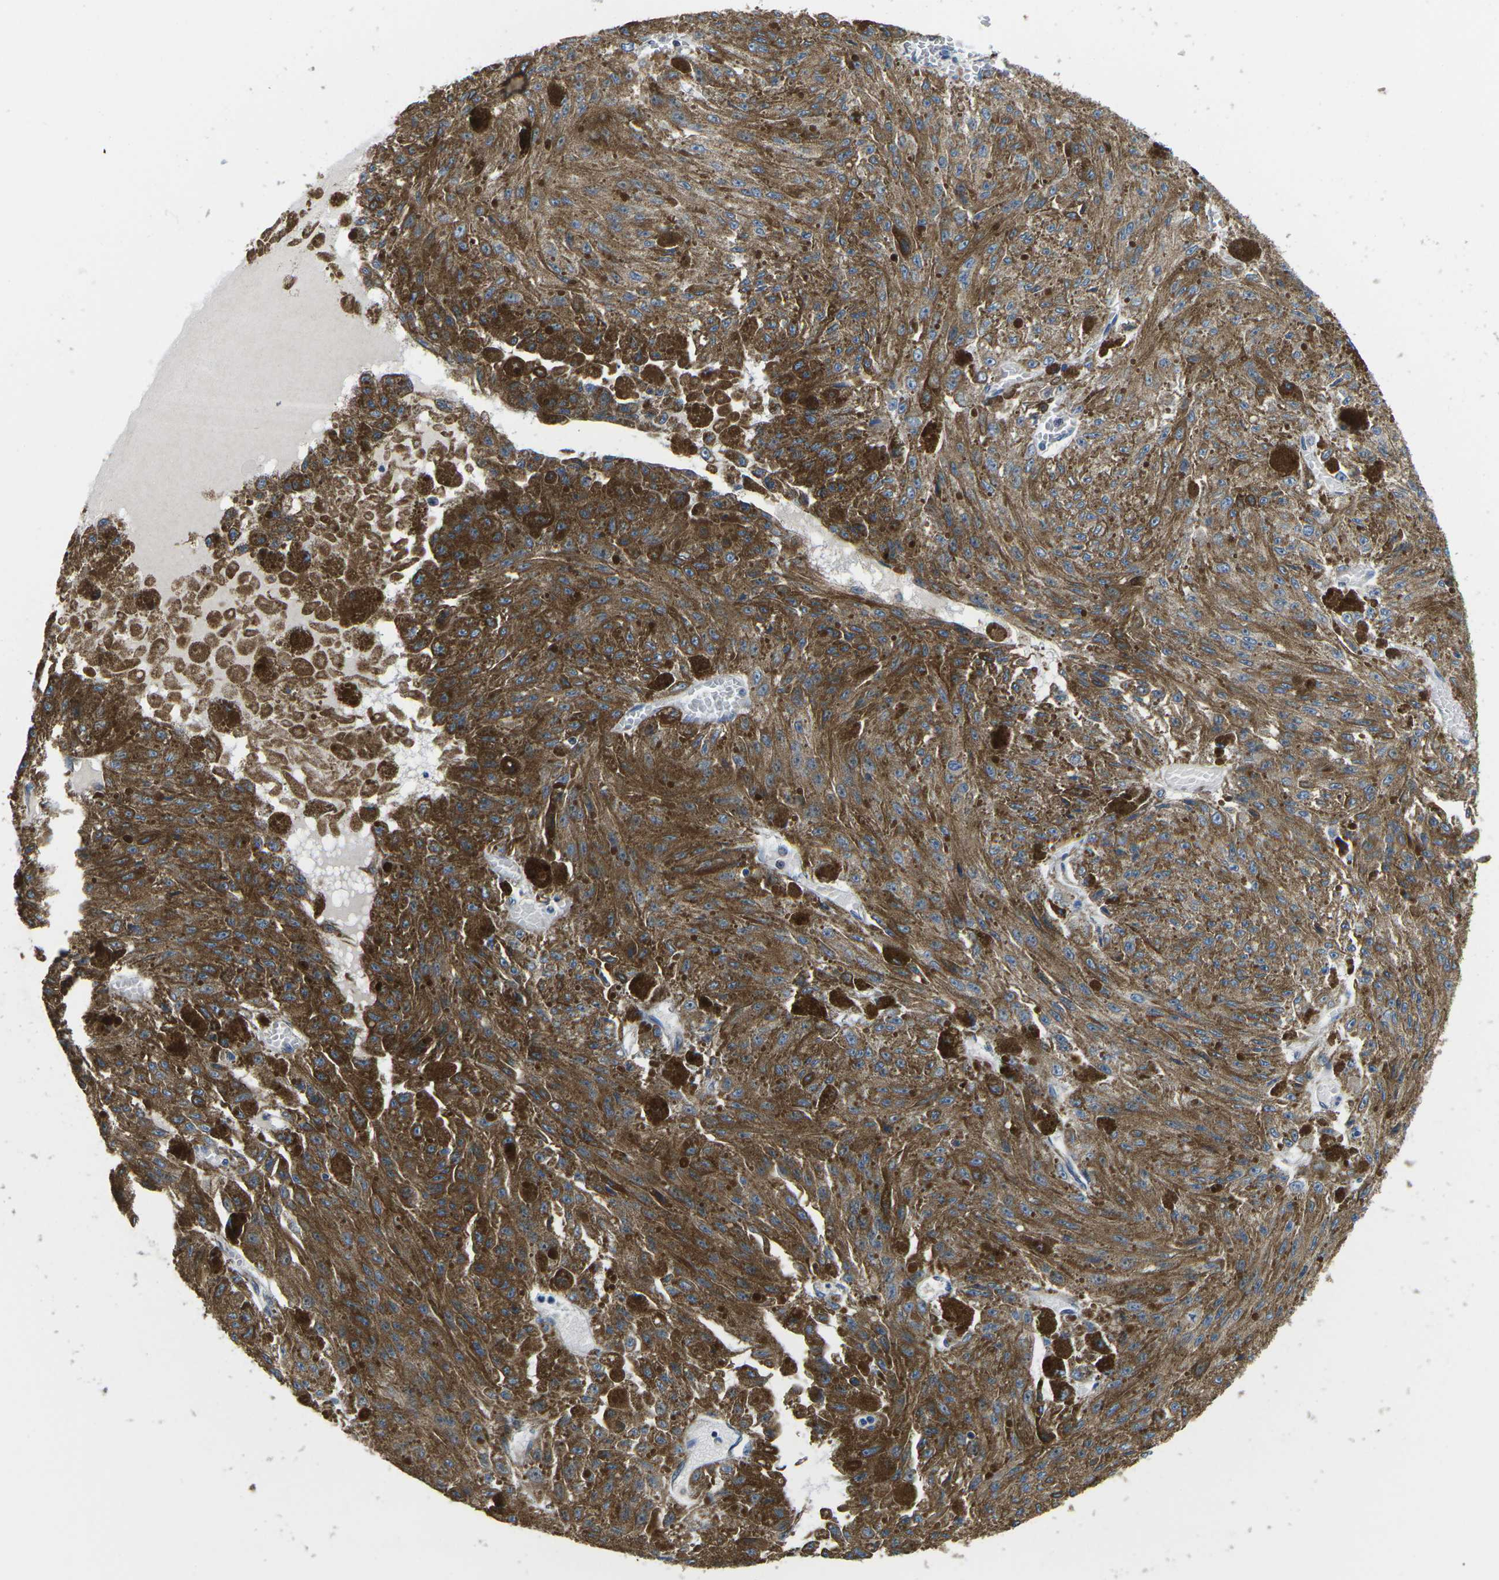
{"staining": {"intensity": "moderate", "quantity": ">75%", "location": "cytoplasmic/membranous"}, "tissue": "melanoma", "cell_type": "Tumor cells", "image_type": "cancer", "snomed": [{"axis": "morphology", "description": "Malignant melanoma, NOS"}, {"axis": "topography", "description": "Other"}], "caption": "Immunohistochemistry (IHC) photomicrograph of neoplastic tissue: melanoma stained using IHC demonstrates medium levels of moderate protein expression localized specifically in the cytoplasmic/membranous of tumor cells, appearing as a cytoplasmic/membranous brown color.", "gene": "TMEFF2", "patient": {"sex": "male", "age": 79}}